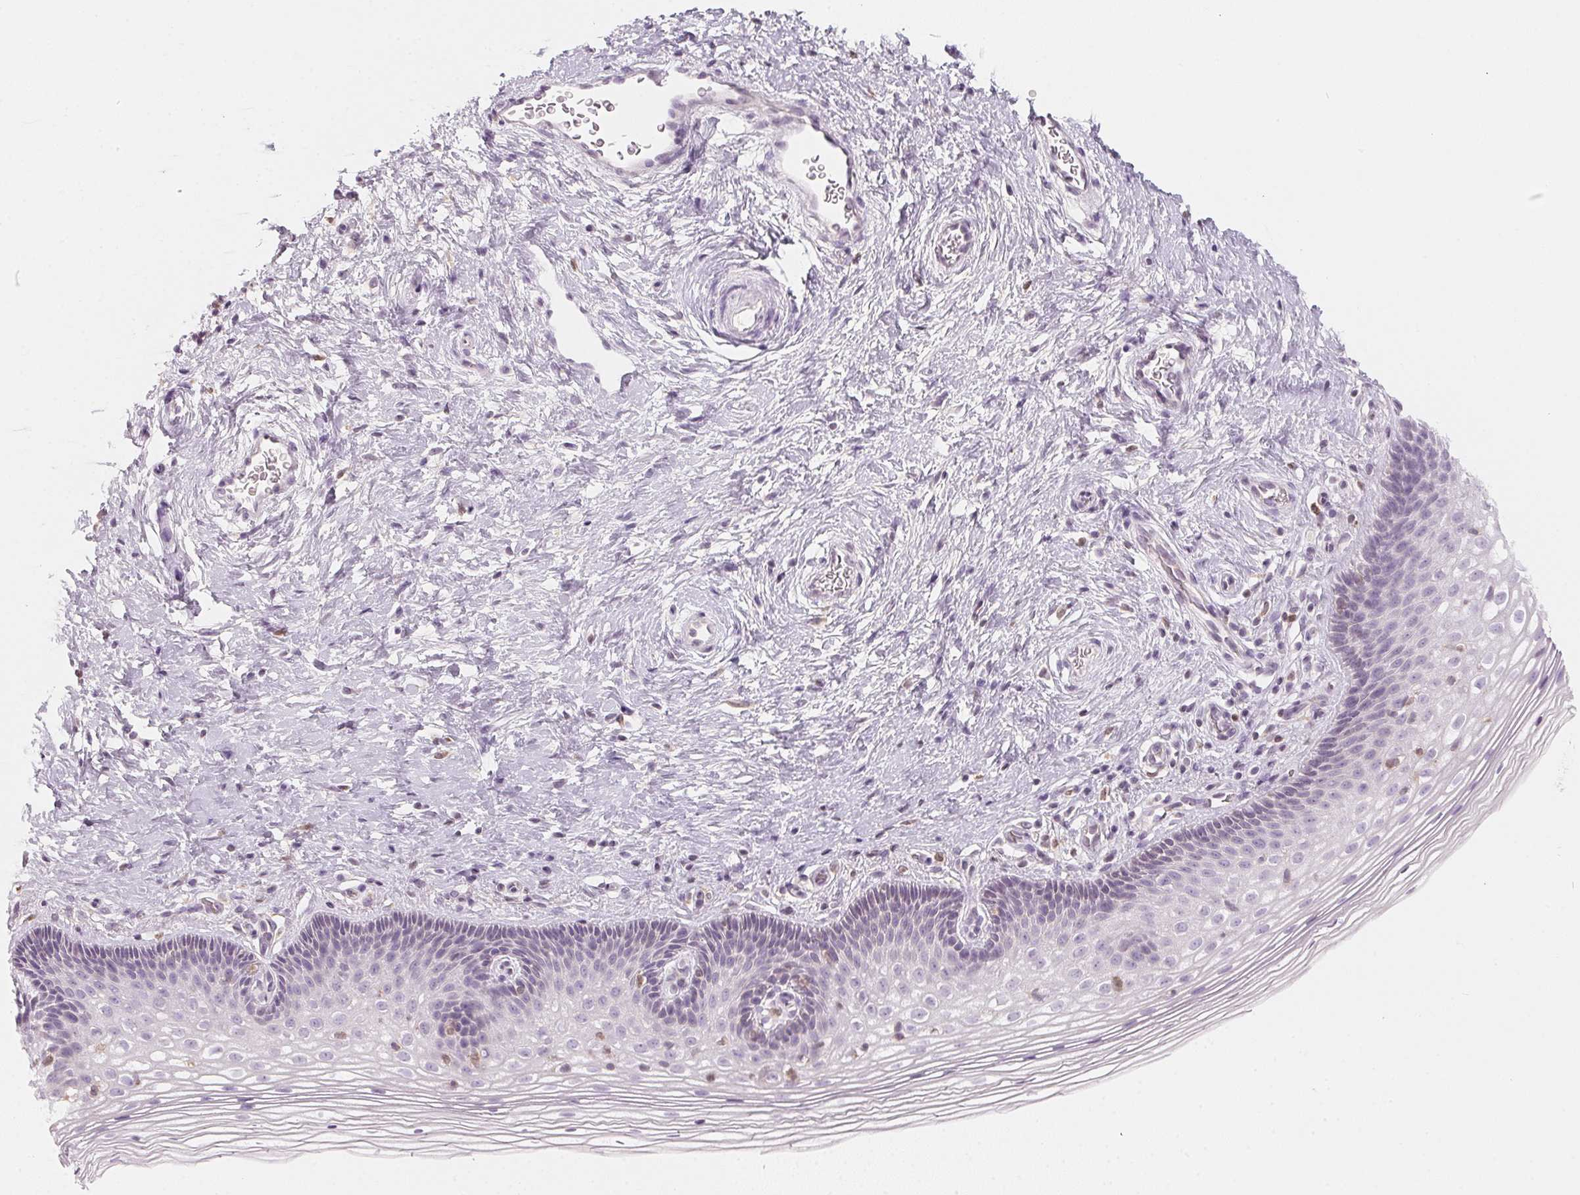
{"staining": {"intensity": "negative", "quantity": "none", "location": "none"}, "tissue": "cervix", "cell_type": "Glandular cells", "image_type": "normal", "snomed": [{"axis": "morphology", "description": "Normal tissue, NOS"}, {"axis": "topography", "description": "Cervix"}], "caption": "DAB (3,3'-diaminobenzidine) immunohistochemical staining of benign cervix exhibits no significant positivity in glandular cells.", "gene": "SOAT1", "patient": {"sex": "female", "age": 34}}